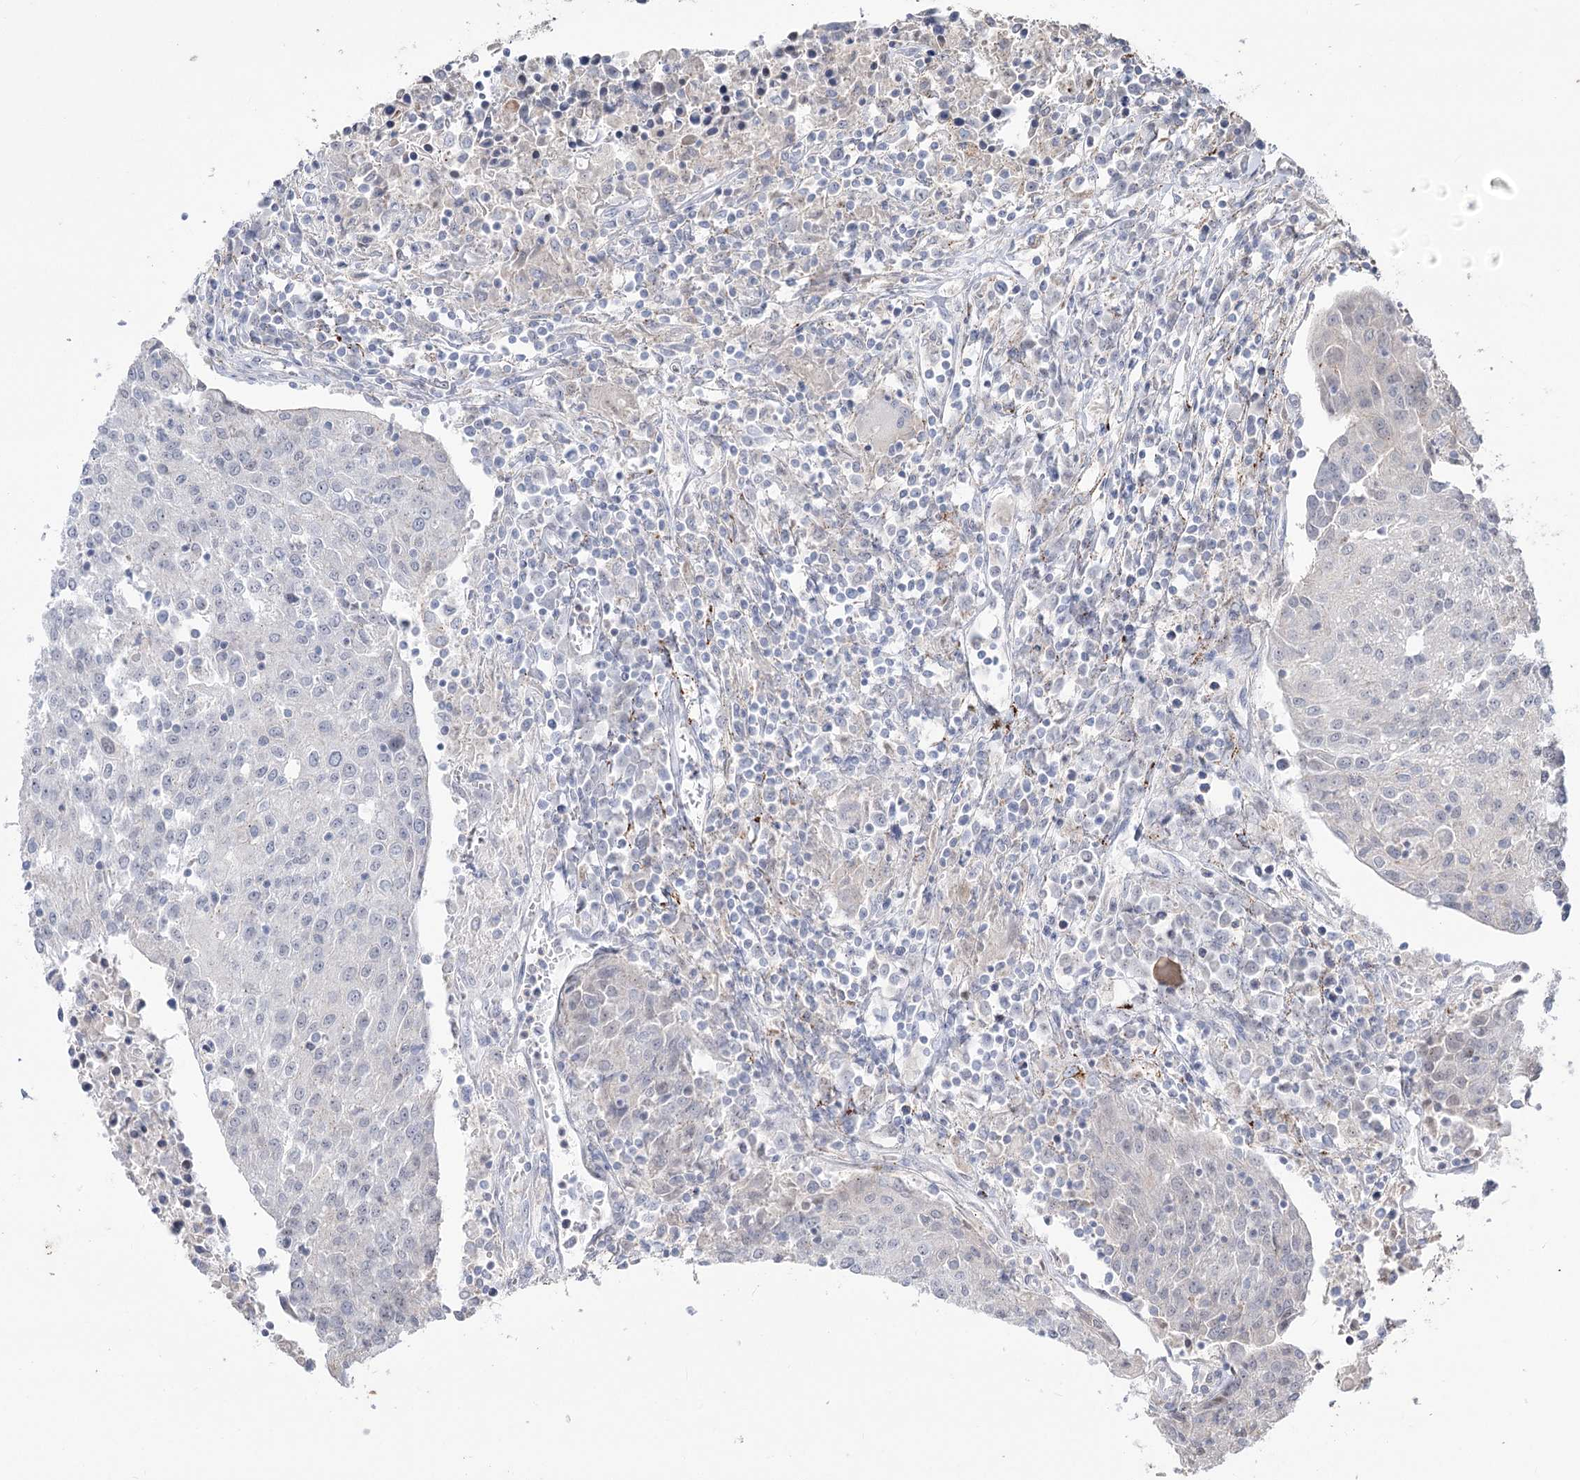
{"staining": {"intensity": "negative", "quantity": "none", "location": "none"}, "tissue": "urothelial cancer", "cell_type": "Tumor cells", "image_type": "cancer", "snomed": [{"axis": "morphology", "description": "Urothelial carcinoma, High grade"}, {"axis": "topography", "description": "Urinary bladder"}], "caption": "A high-resolution histopathology image shows IHC staining of urothelial cancer, which reveals no significant staining in tumor cells. (DAB IHC with hematoxylin counter stain).", "gene": "ZSCAN23", "patient": {"sex": "female", "age": 85}}